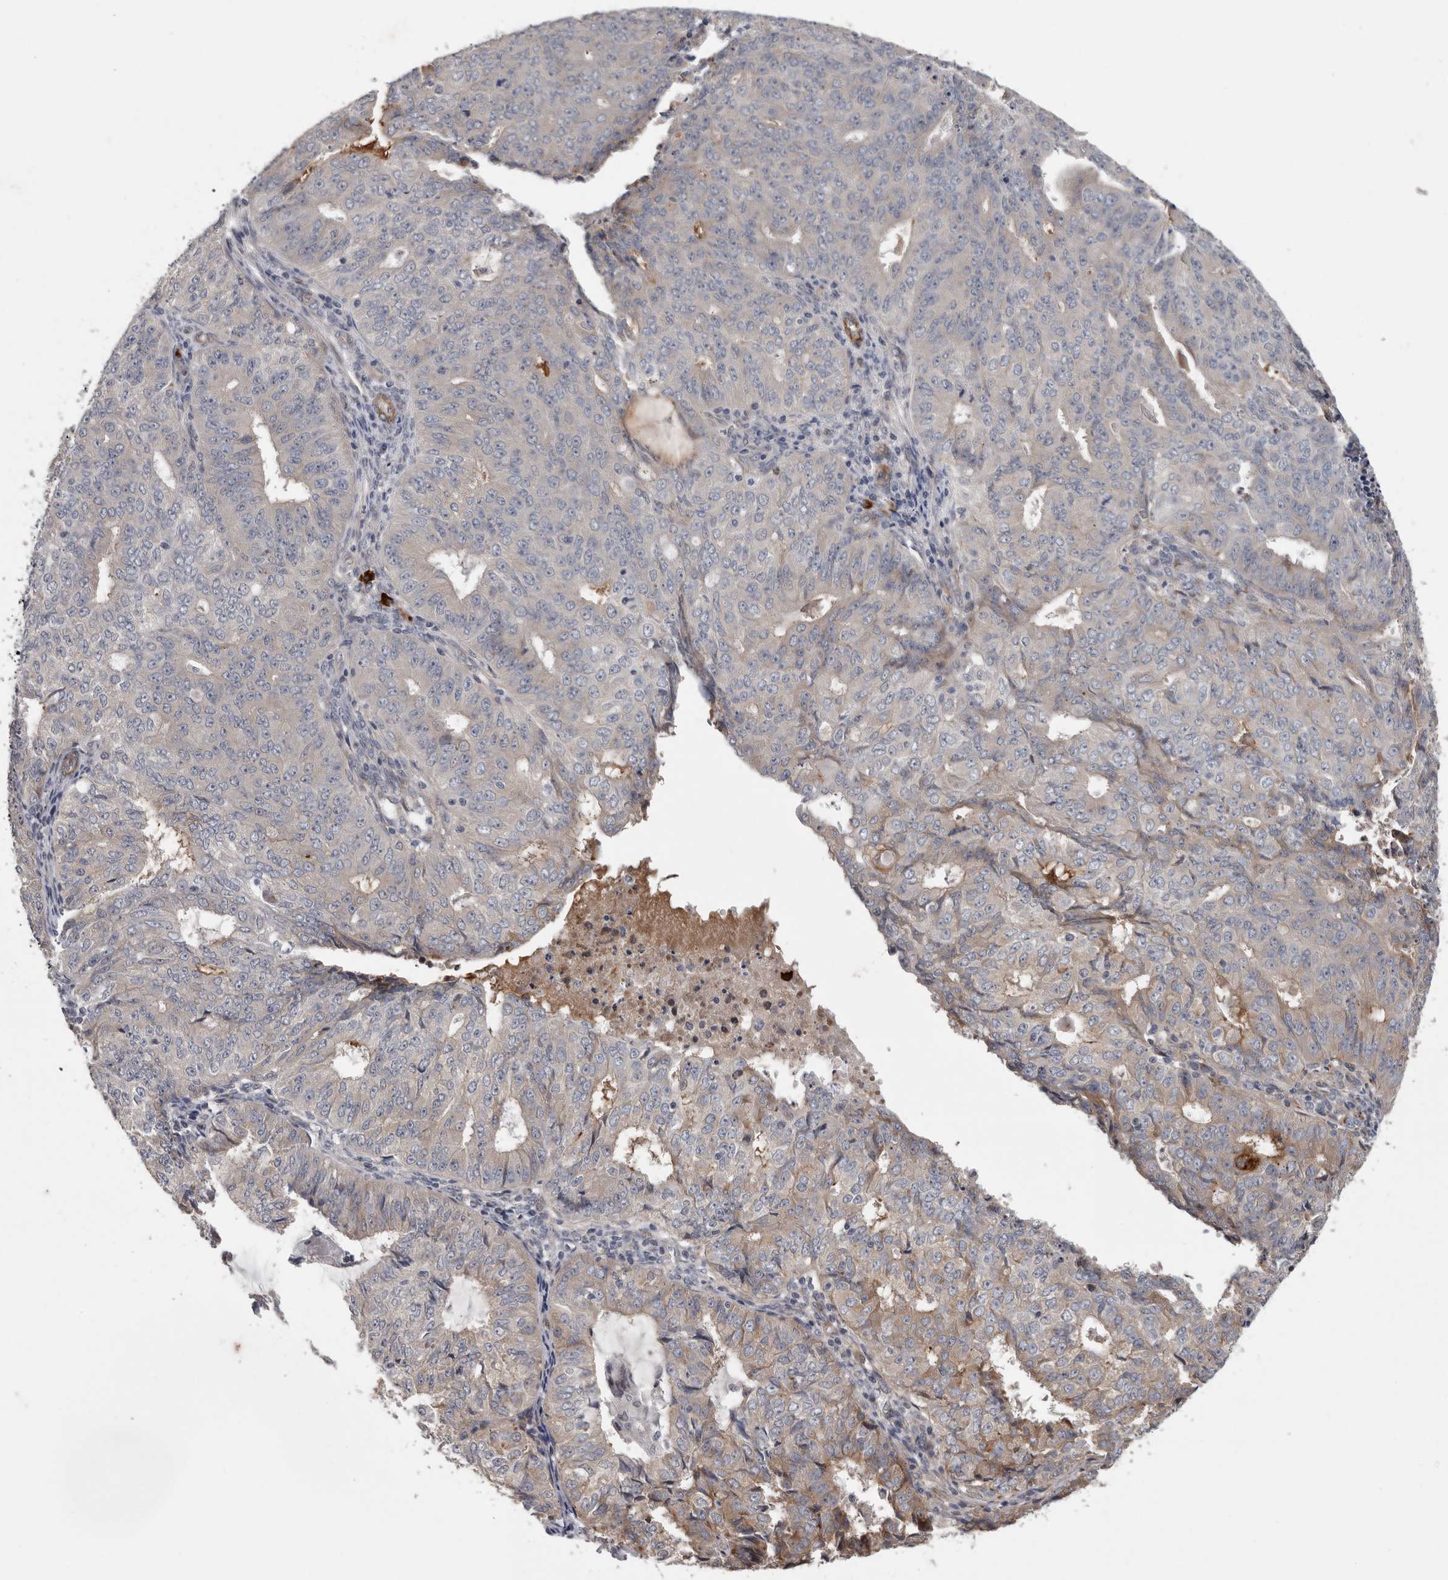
{"staining": {"intensity": "moderate", "quantity": "<25%", "location": "cytoplasmic/membranous"}, "tissue": "endometrial cancer", "cell_type": "Tumor cells", "image_type": "cancer", "snomed": [{"axis": "morphology", "description": "Adenocarcinoma, NOS"}, {"axis": "topography", "description": "Endometrium"}], "caption": "Immunohistochemical staining of endometrial cancer (adenocarcinoma) demonstrates moderate cytoplasmic/membranous protein expression in about <25% of tumor cells.", "gene": "ATXN3L", "patient": {"sex": "female", "age": 32}}